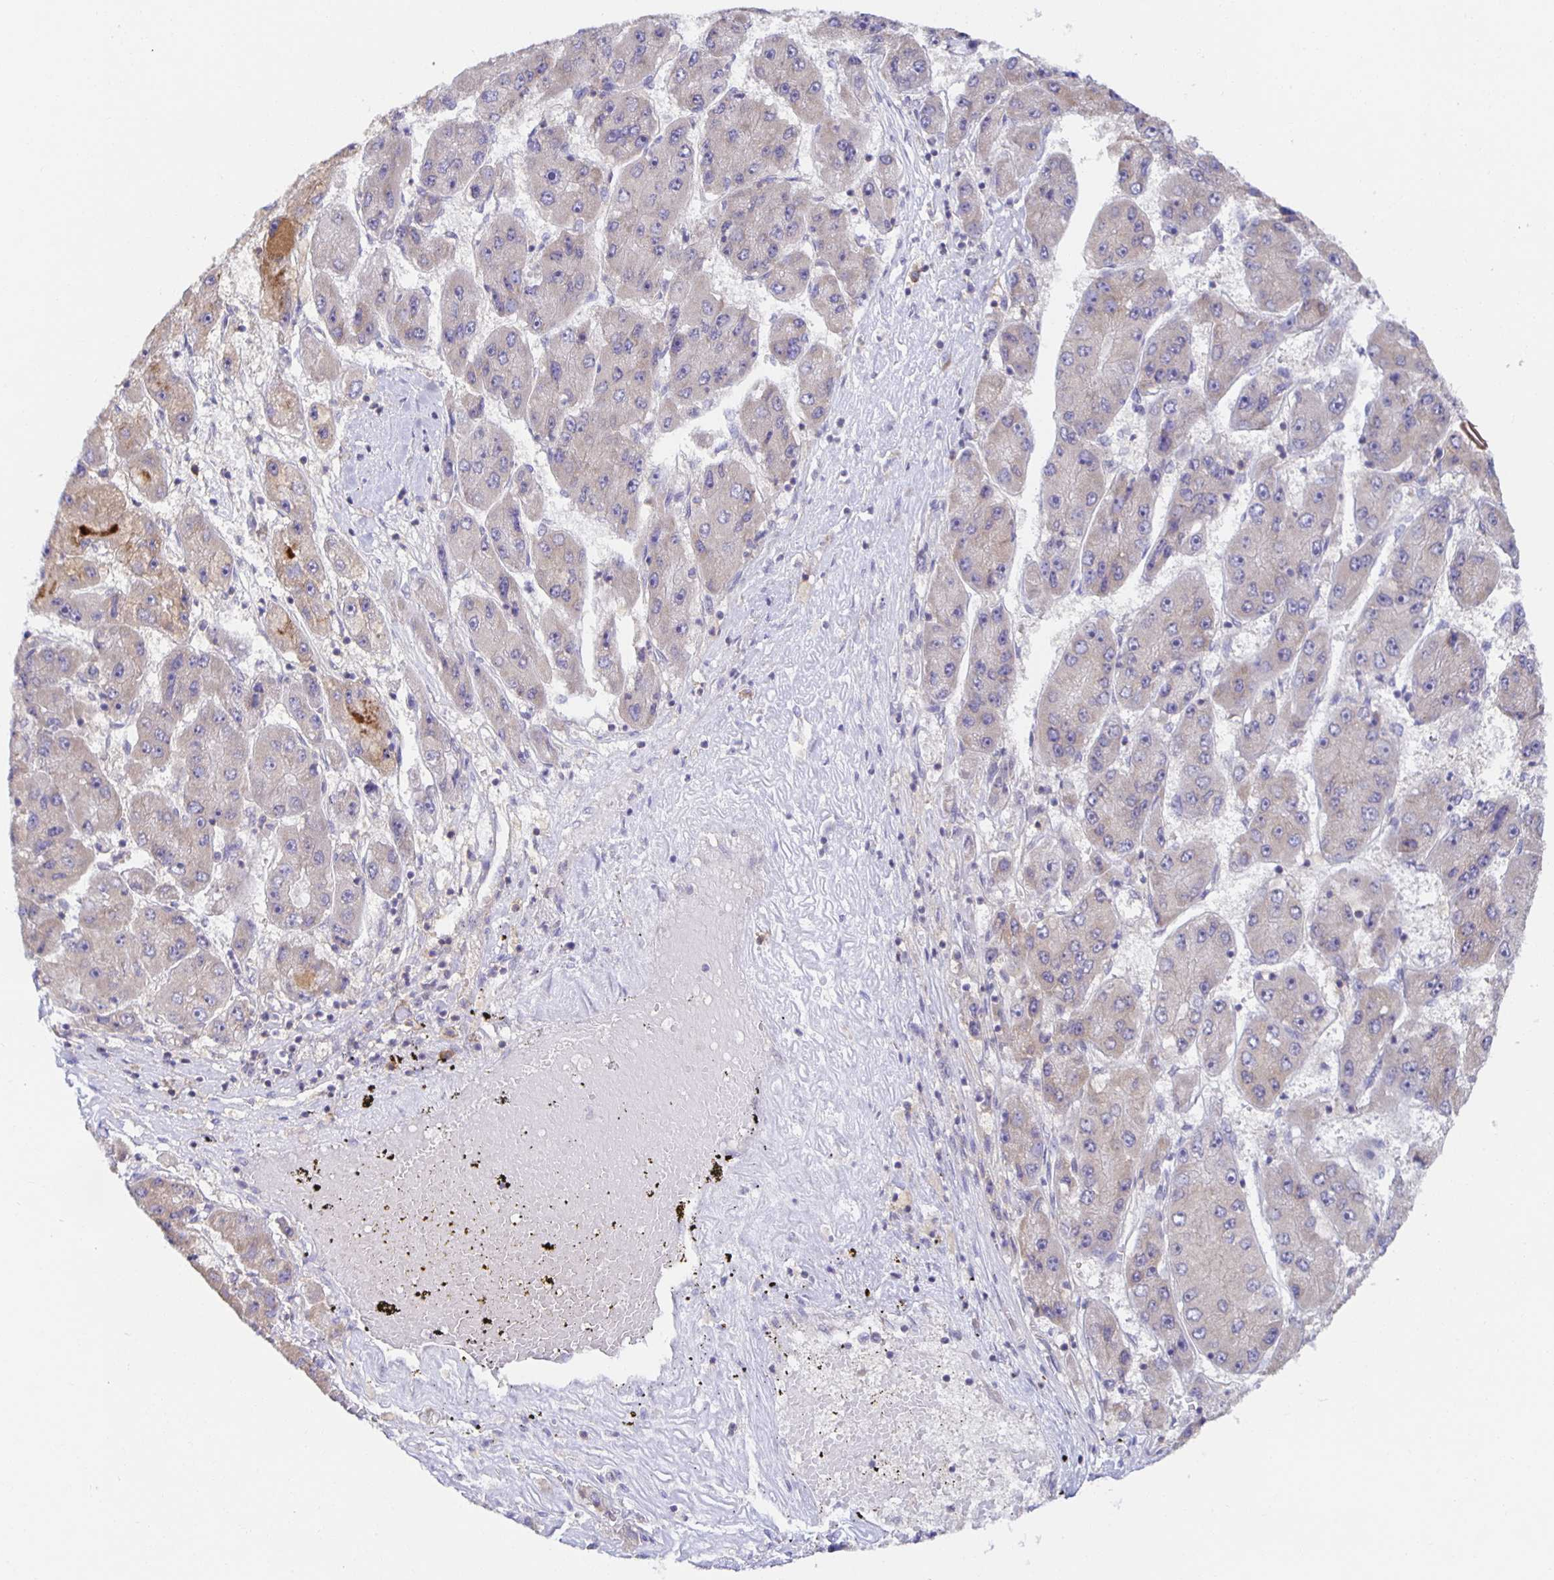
{"staining": {"intensity": "weak", "quantity": "25%-75%", "location": "cytoplasmic/membranous"}, "tissue": "liver cancer", "cell_type": "Tumor cells", "image_type": "cancer", "snomed": [{"axis": "morphology", "description": "Carcinoma, Hepatocellular, NOS"}, {"axis": "topography", "description": "Liver"}], "caption": "This is a photomicrograph of immunohistochemistry (IHC) staining of liver cancer (hepatocellular carcinoma), which shows weak positivity in the cytoplasmic/membranous of tumor cells.", "gene": "BAD", "patient": {"sex": "female", "age": 61}}